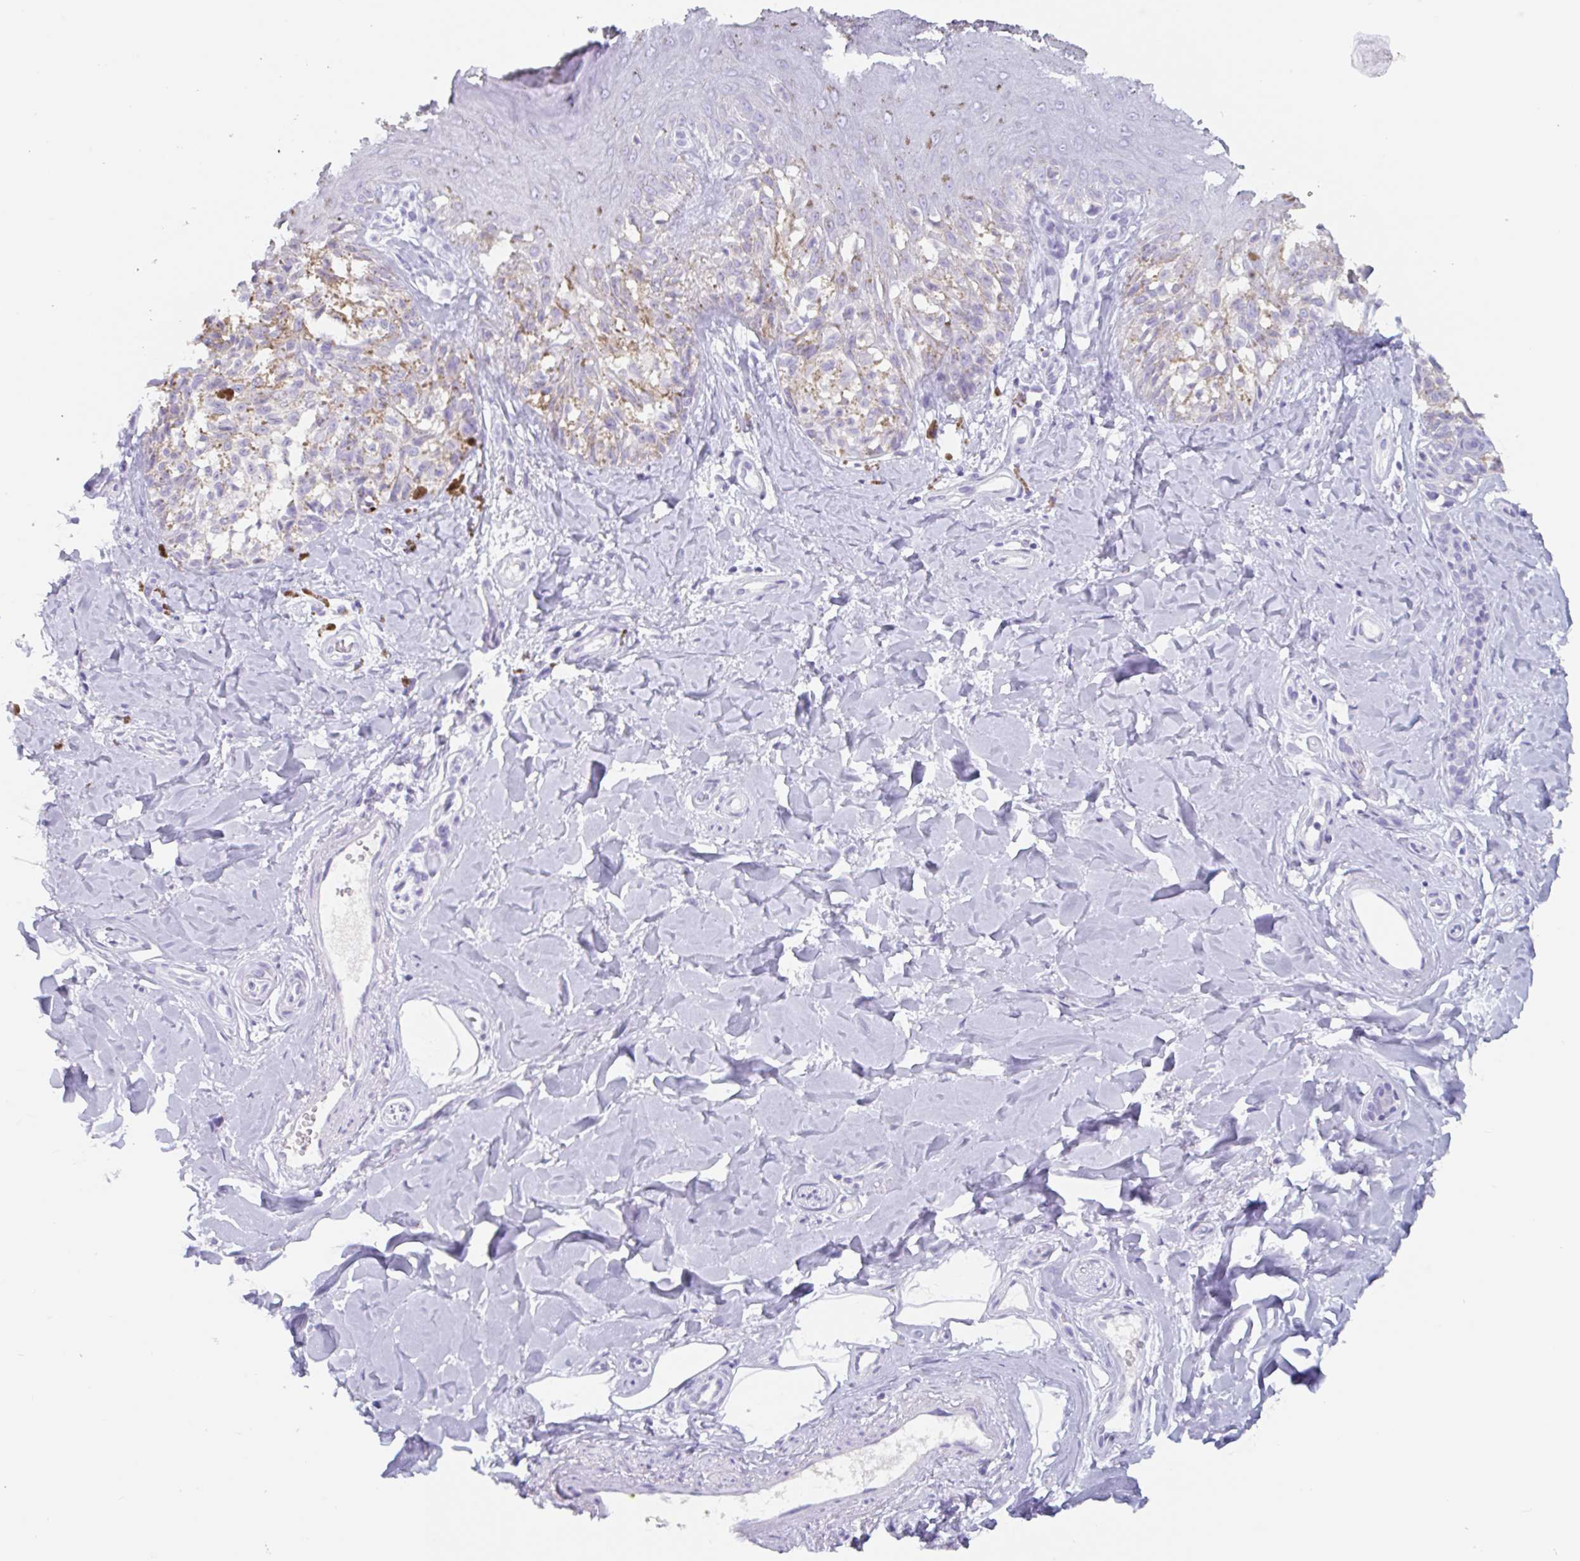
{"staining": {"intensity": "negative", "quantity": "none", "location": "none"}, "tissue": "melanoma", "cell_type": "Tumor cells", "image_type": "cancer", "snomed": [{"axis": "morphology", "description": "Malignant melanoma, NOS"}, {"axis": "topography", "description": "Skin"}], "caption": "IHC photomicrograph of neoplastic tissue: malignant melanoma stained with DAB (3,3'-diaminobenzidine) displays no significant protein staining in tumor cells.", "gene": "EMC4", "patient": {"sex": "female", "age": 65}}